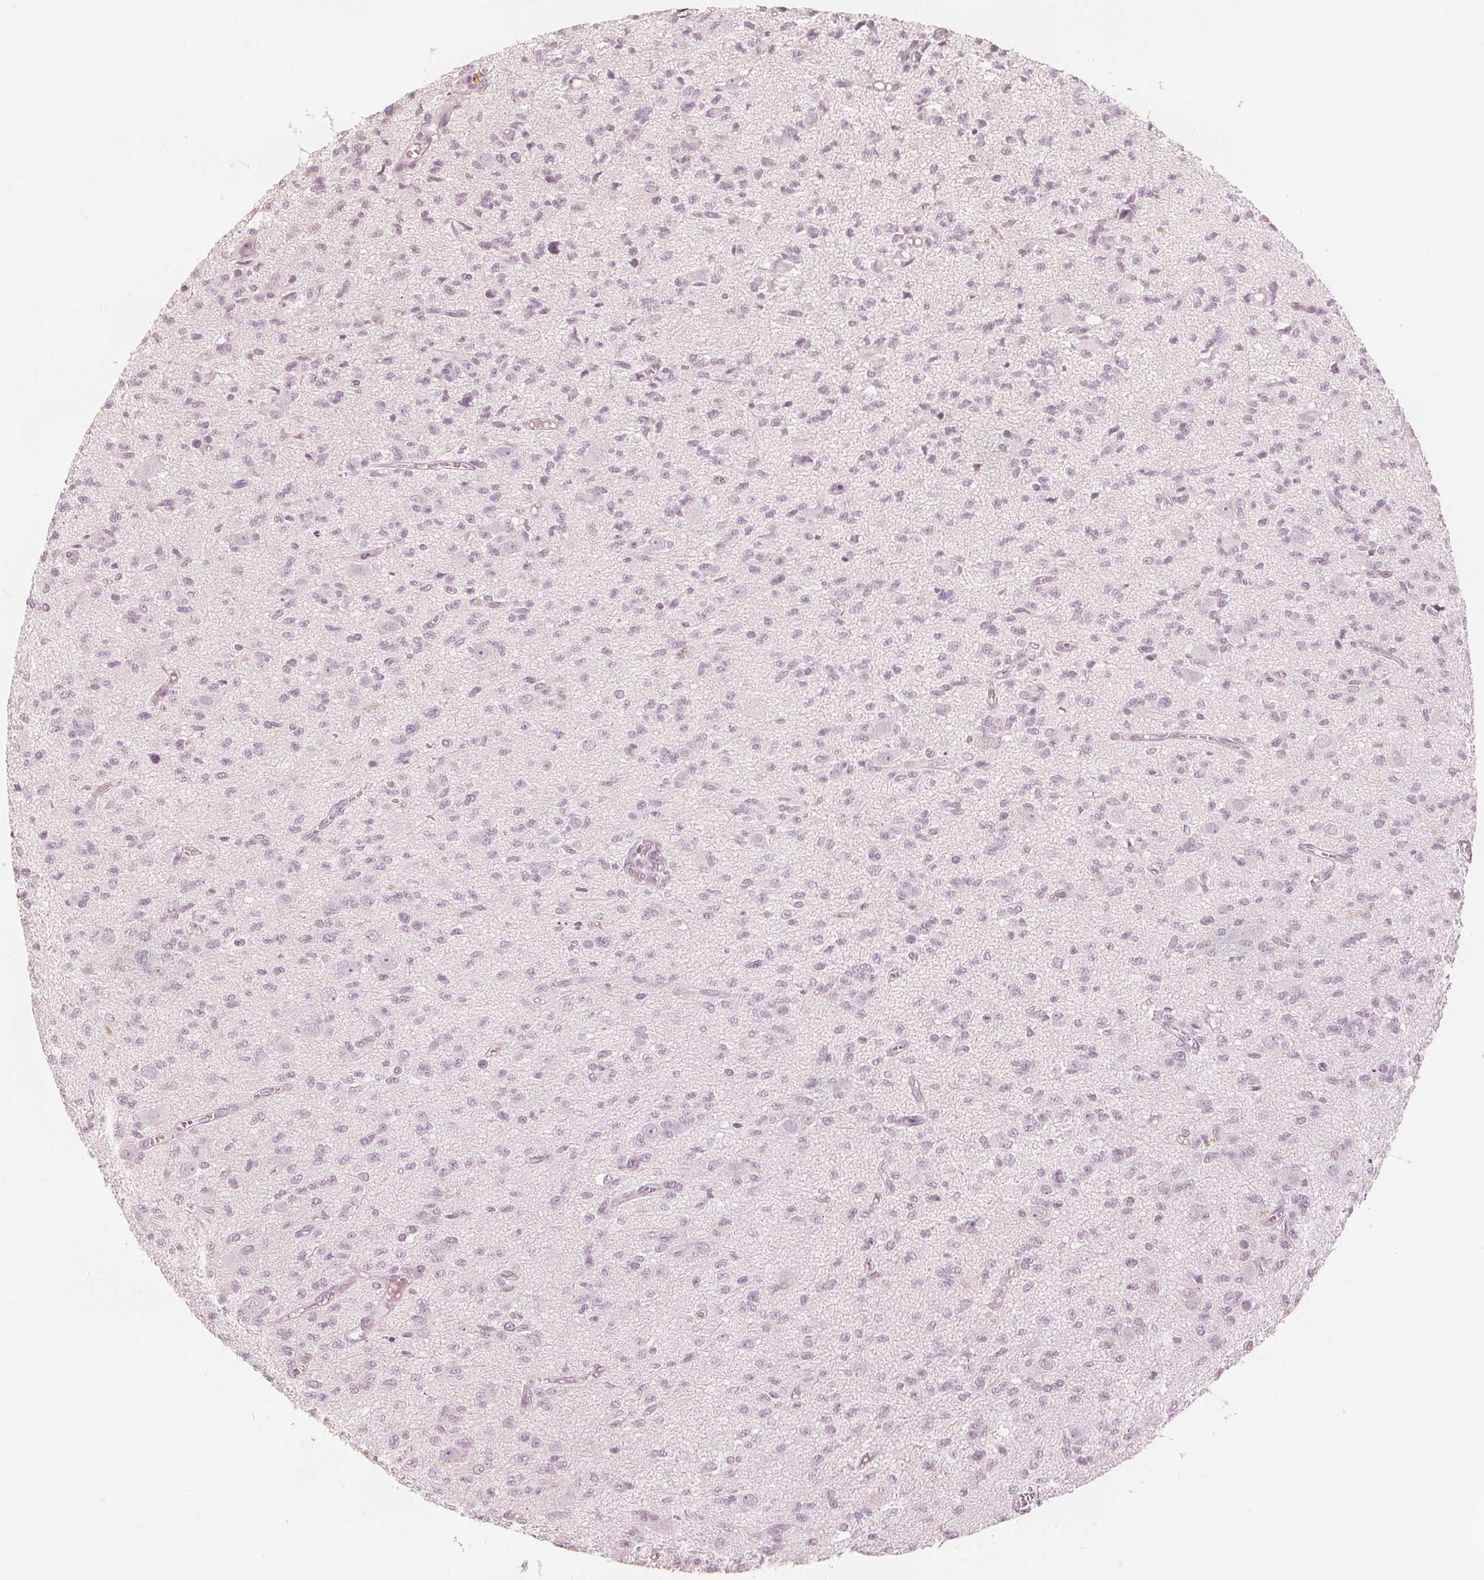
{"staining": {"intensity": "negative", "quantity": "none", "location": "none"}, "tissue": "glioma", "cell_type": "Tumor cells", "image_type": "cancer", "snomed": [{"axis": "morphology", "description": "Glioma, malignant, Low grade"}, {"axis": "topography", "description": "Brain"}], "caption": "Immunohistochemistry (IHC) of glioma shows no staining in tumor cells. (Stains: DAB immunohistochemistry with hematoxylin counter stain, Microscopy: brightfield microscopy at high magnification).", "gene": "PAEP", "patient": {"sex": "male", "age": 64}}